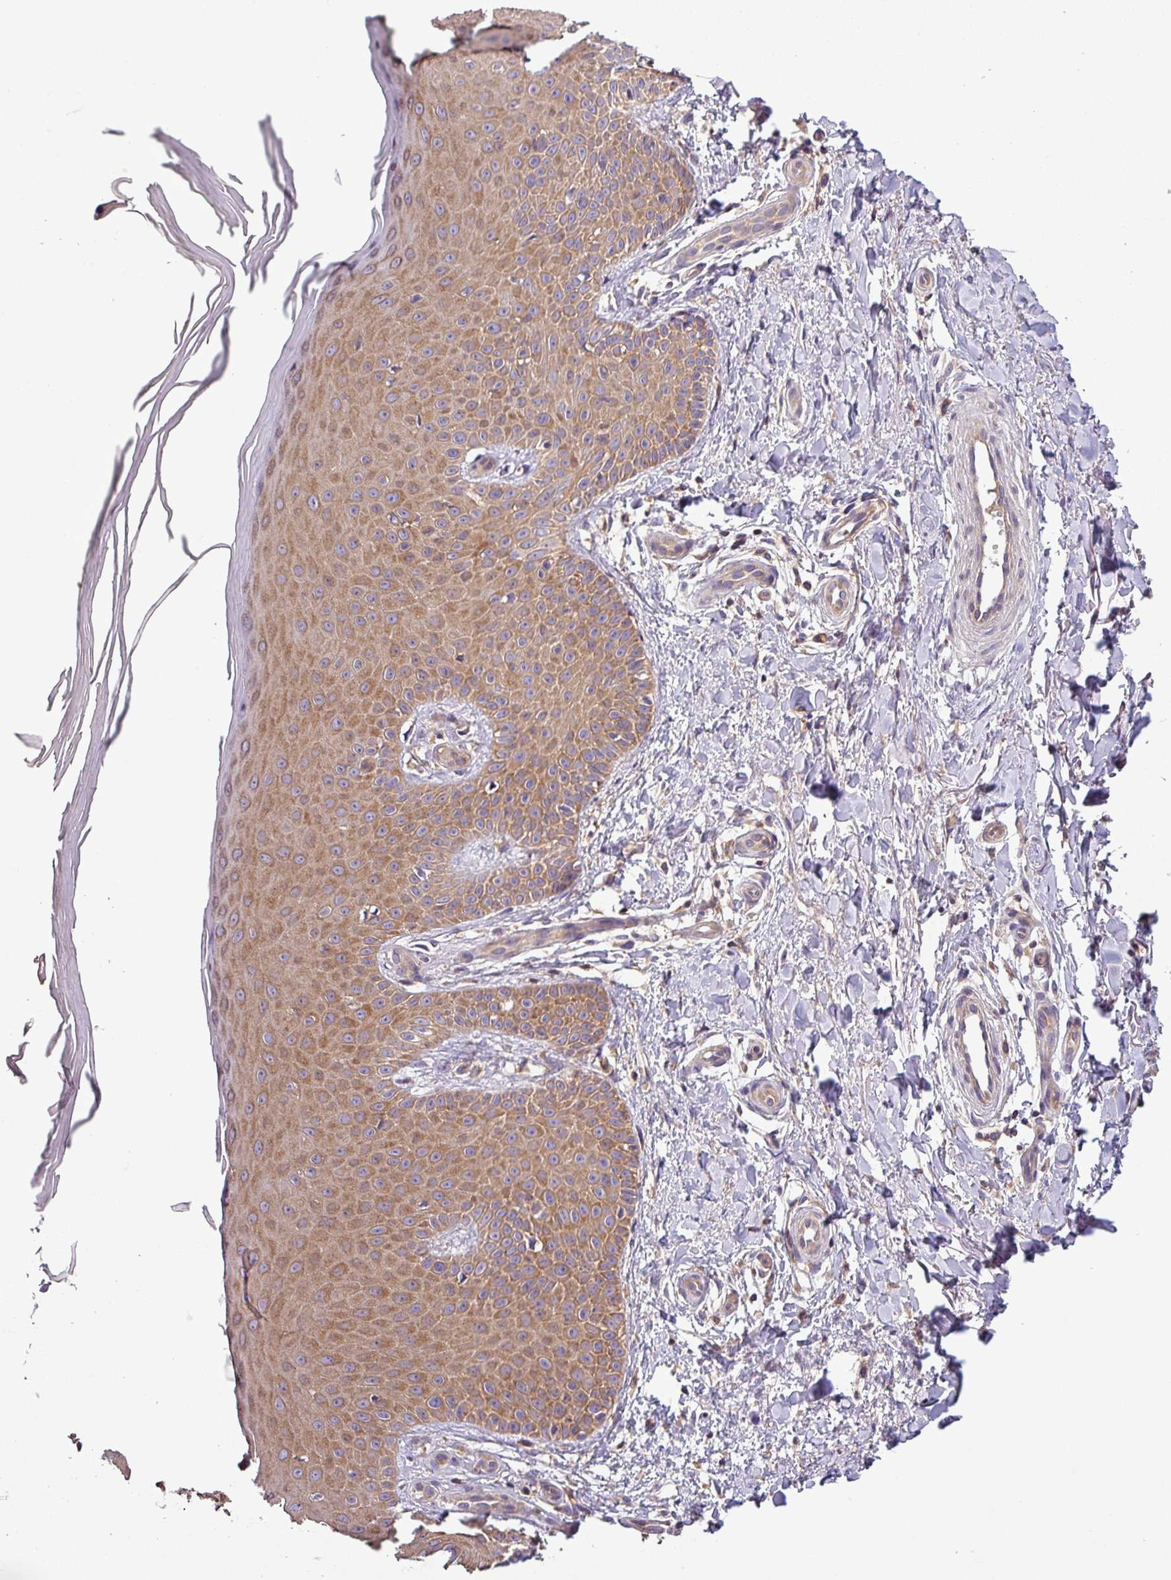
{"staining": {"intensity": "weak", "quantity": "25%-75%", "location": "cytoplasmic/membranous"}, "tissue": "skin", "cell_type": "Fibroblasts", "image_type": "normal", "snomed": [{"axis": "morphology", "description": "Normal tissue, NOS"}, {"axis": "topography", "description": "Skin"}], "caption": "Brown immunohistochemical staining in benign human skin shows weak cytoplasmic/membranous positivity in about 25%-75% of fibroblasts.", "gene": "LRRC74B", "patient": {"sex": "male", "age": 81}}